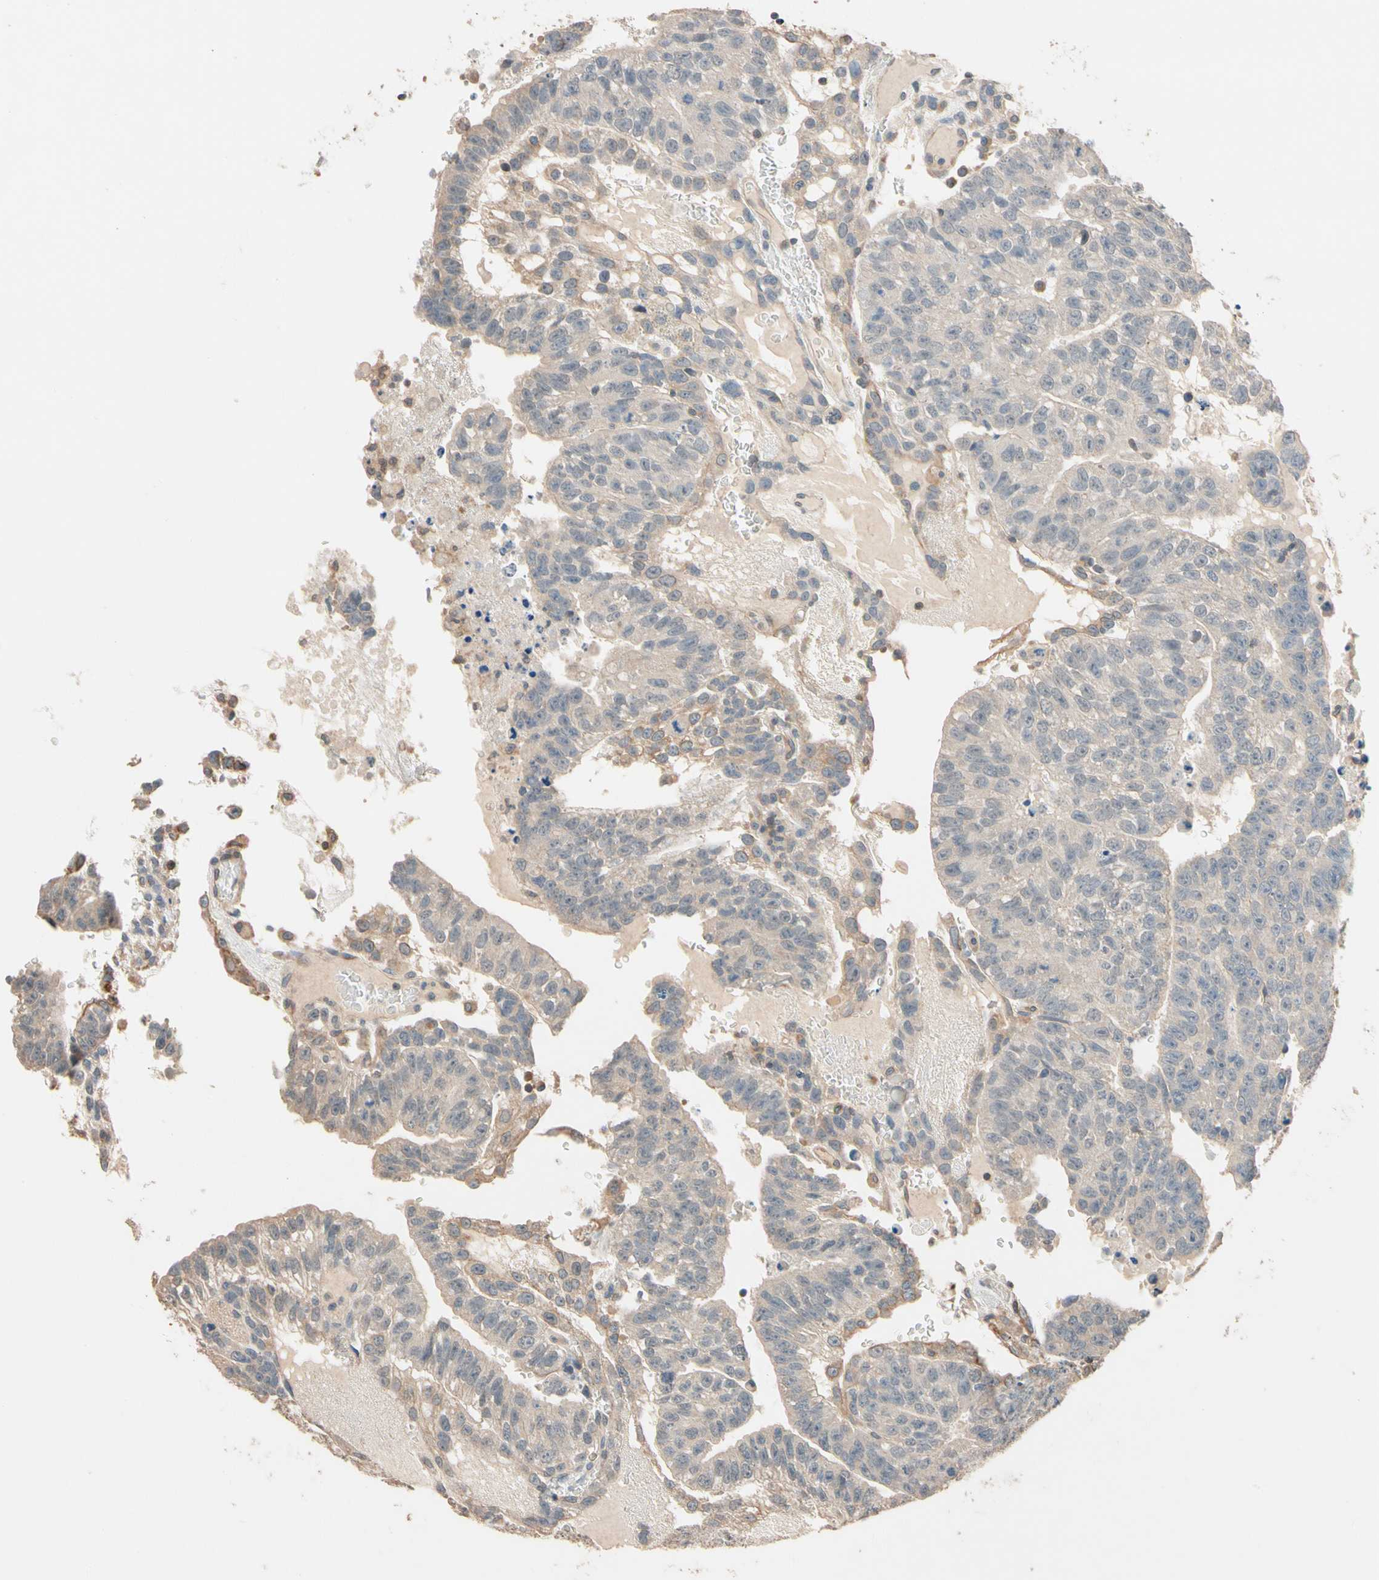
{"staining": {"intensity": "weak", "quantity": "<25%", "location": "cytoplasmic/membranous"}, "tissue": "testis cancer", "cell_type": "Tumor cells", "image_type": "cancer", "snomed": [{"axis": "morphology", "description": "Seminoma, NOS"}, {"axis": "morphology", "description": "Carcinoma, Embryonal, NOS"}, {"axis": "topography", "description": "Testis"}], "caption": "This image is of testis seminoma stained with IHC to label a protein in brown with the nuclei are counter-stained blue. There is no positivity in tumor cells.", "gene": "MAP3K7", "patient": {"sex": "male", "age": 52}}